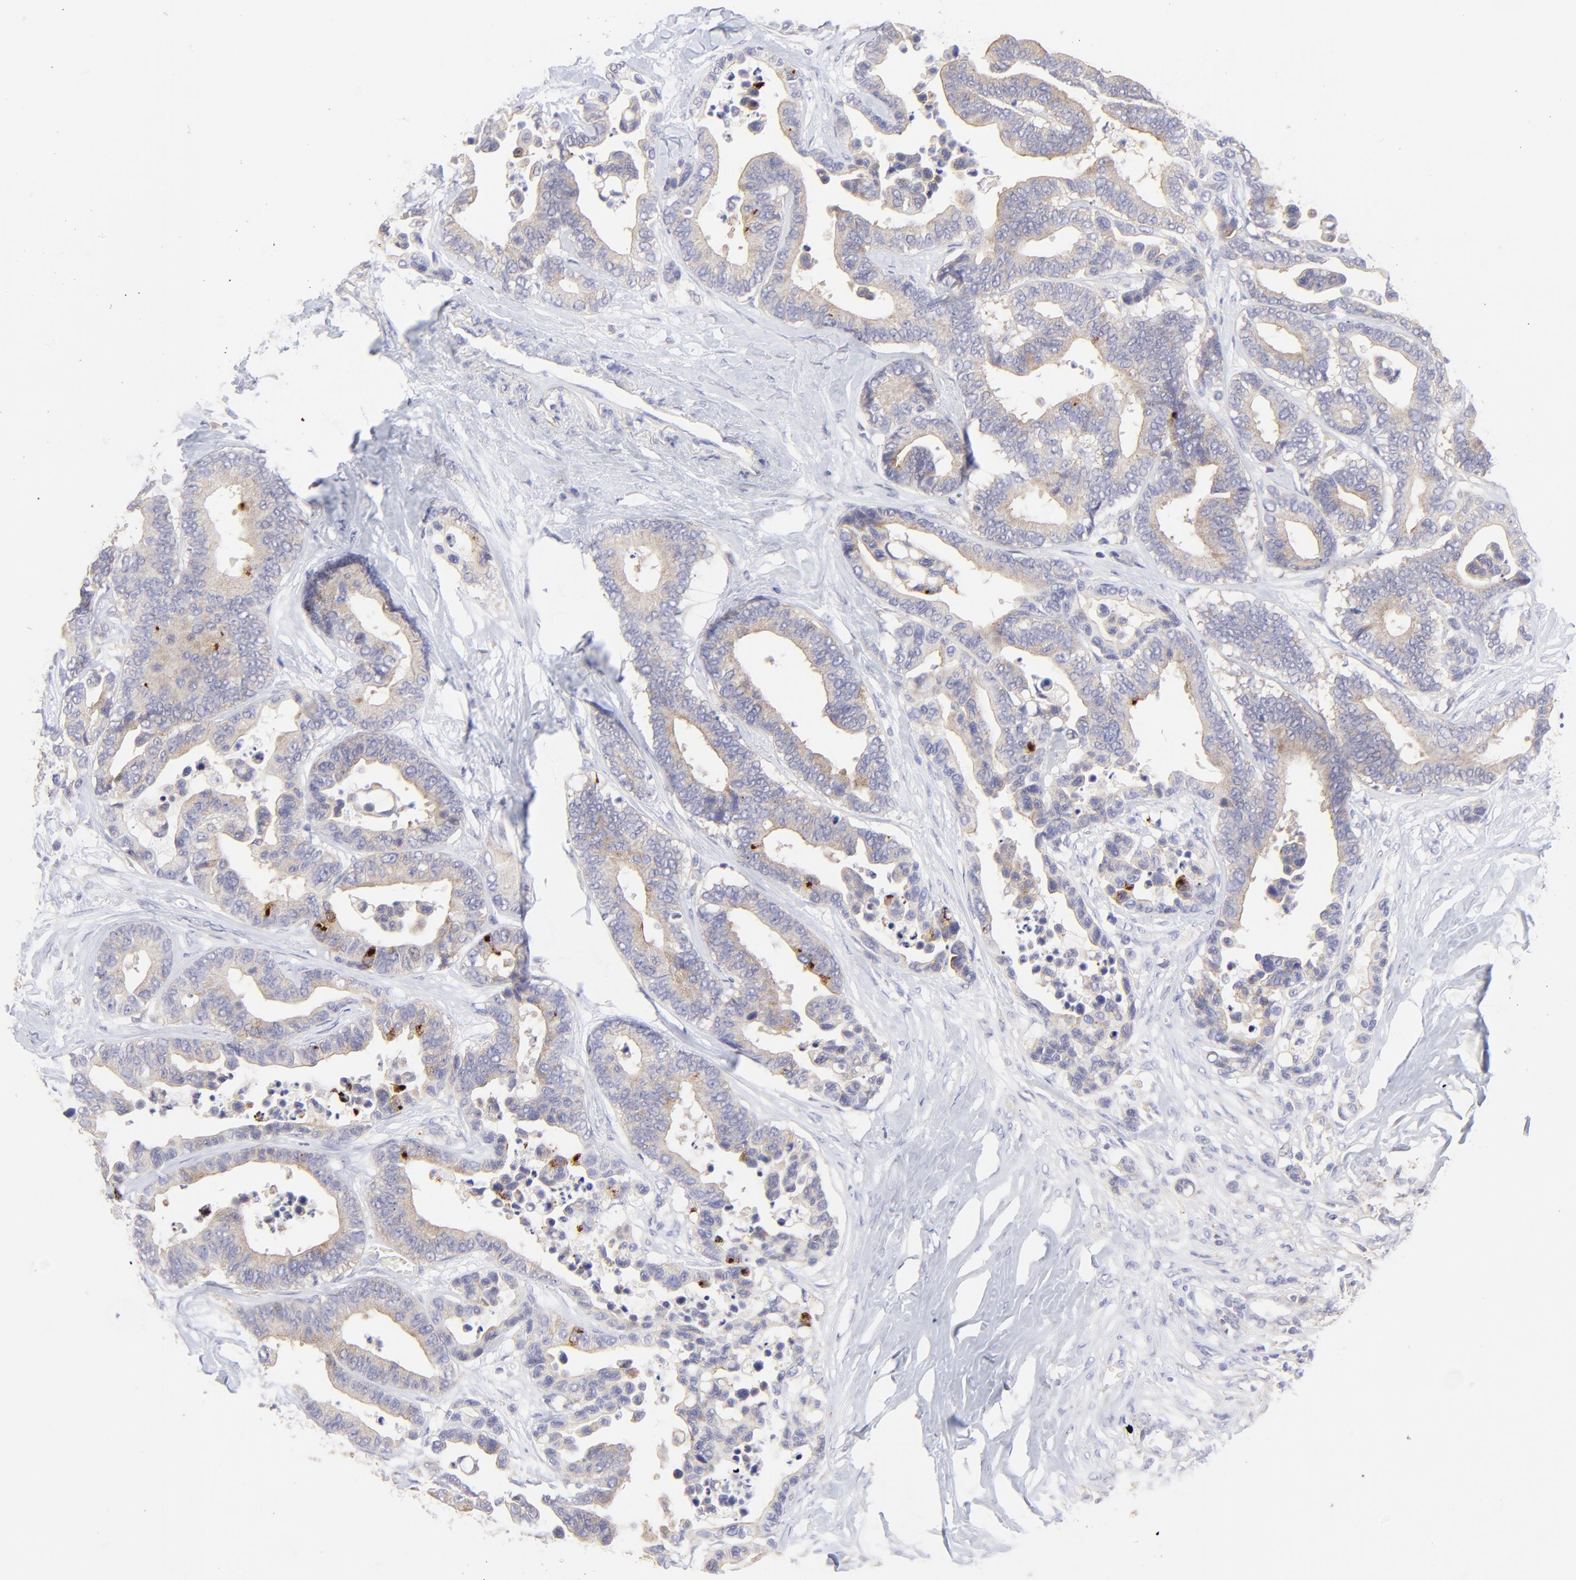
{"staining": {"intensity": "weak", "quantity": ">75%", "location": "cytoplasmic/membranous"}, "tissue": "colorectal cancer", "cell_type": "Tumor cells", "image_type": "cancer", "snomed": [{"axis": "morphology", "description": "Adenocarcinoma, NOS"}, {"axis": "topography", "description": "Colon"}], "caption": "Human colorectal cancer stained for a protein (brown) shows weak cytoplasmic/membranous positive positivity in about >75% of tumor cells.", "gene": "LHFPL1", "patient": {"sex": "male", "age": 82}}